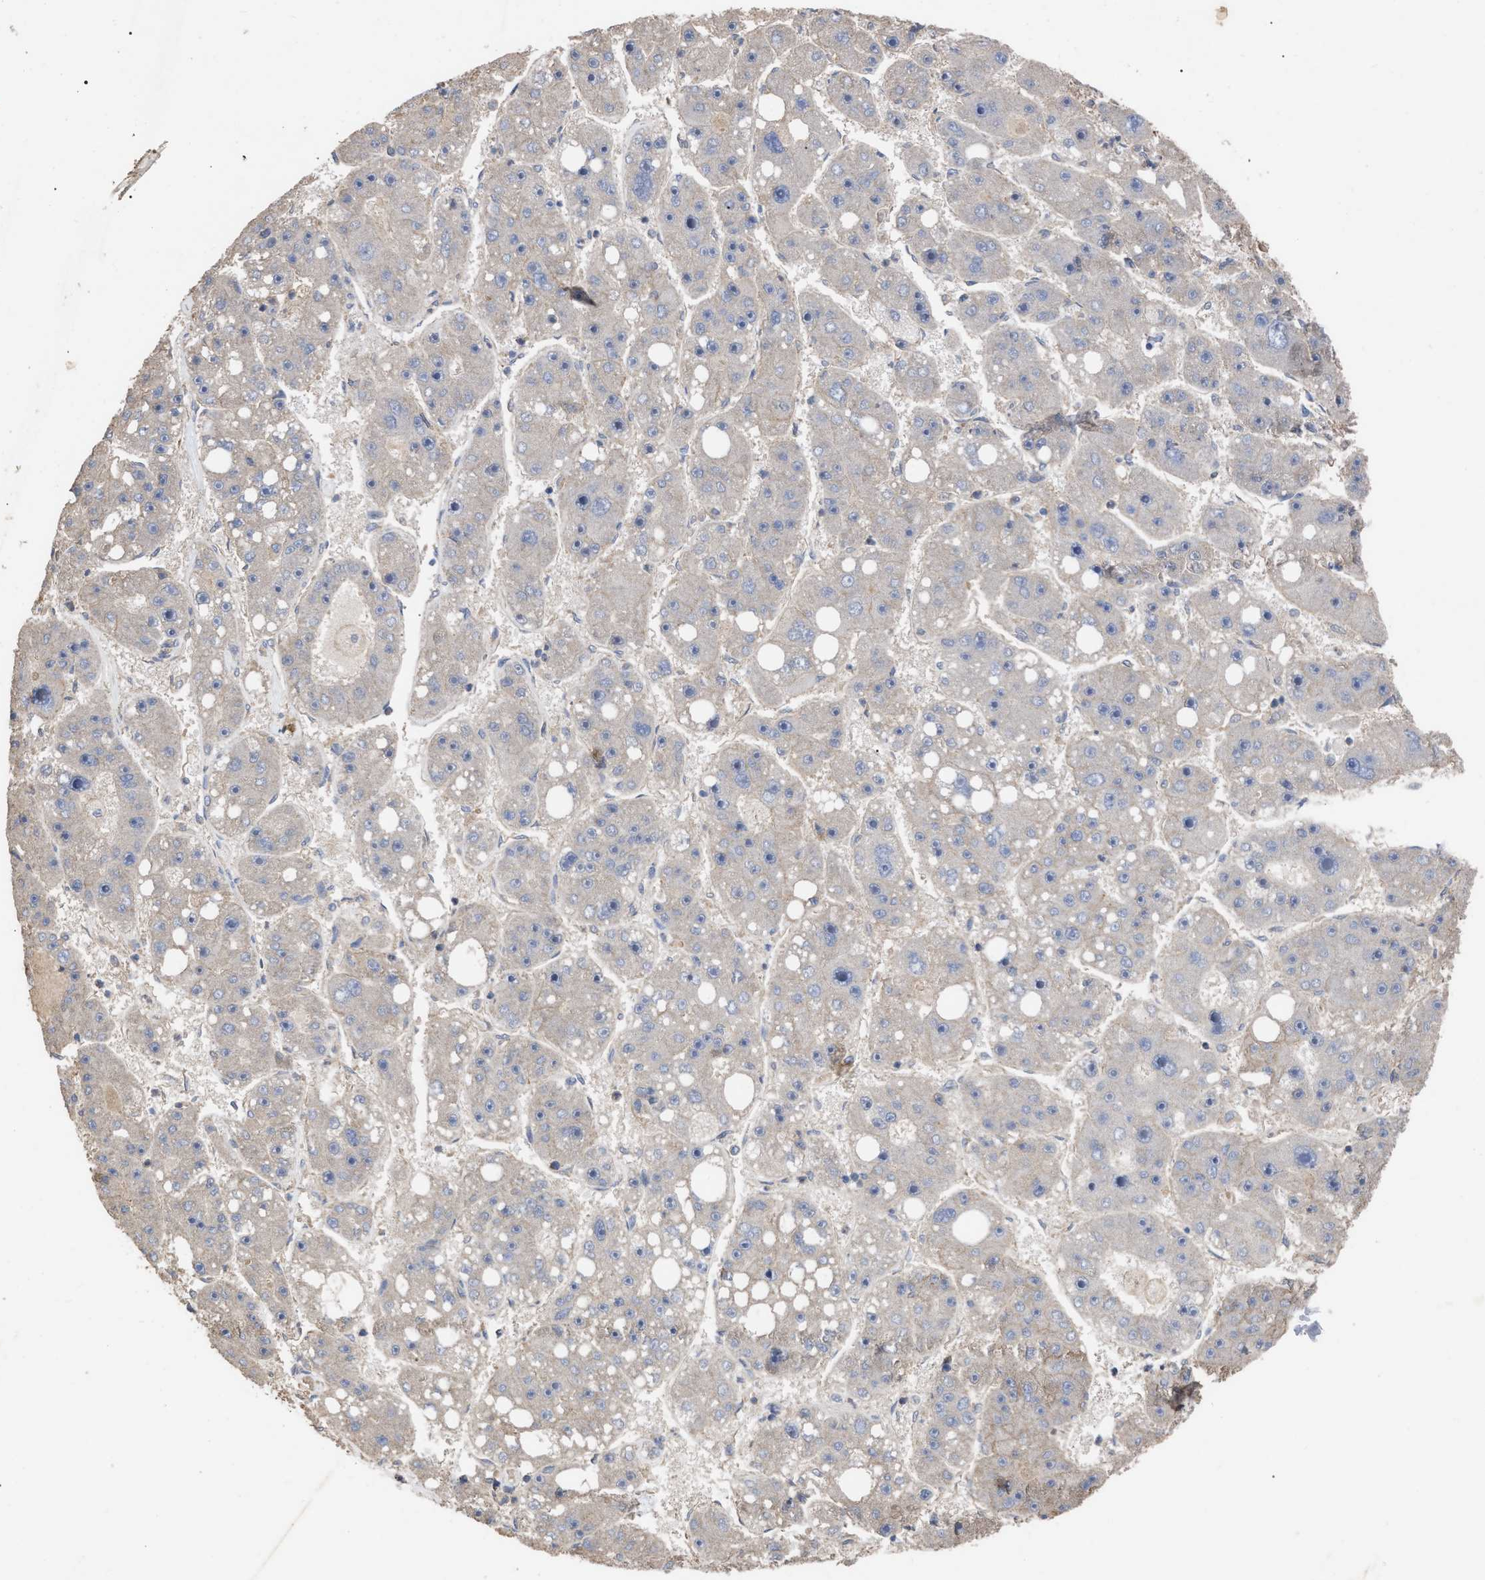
{"staining": {"intensity": "negative", "quantity": "none", "location": "none"}, "tissue": "liver cancer", "cell_type": "Tumor cells", "image_type": "cancer", "snomed": [{"axis": "morphology", "description": "Carcinoma, Hepatocellular, NOS"}, {"axis": "topography", "description": "Liver"}], "caption": "Liver cancer (hepatocellular carcinoma) stained for a protein using immunohistochemistry shows no expression tumor cells.", "gene": "BTN2A1", "patient": {"sex": "female", "age": 61}}